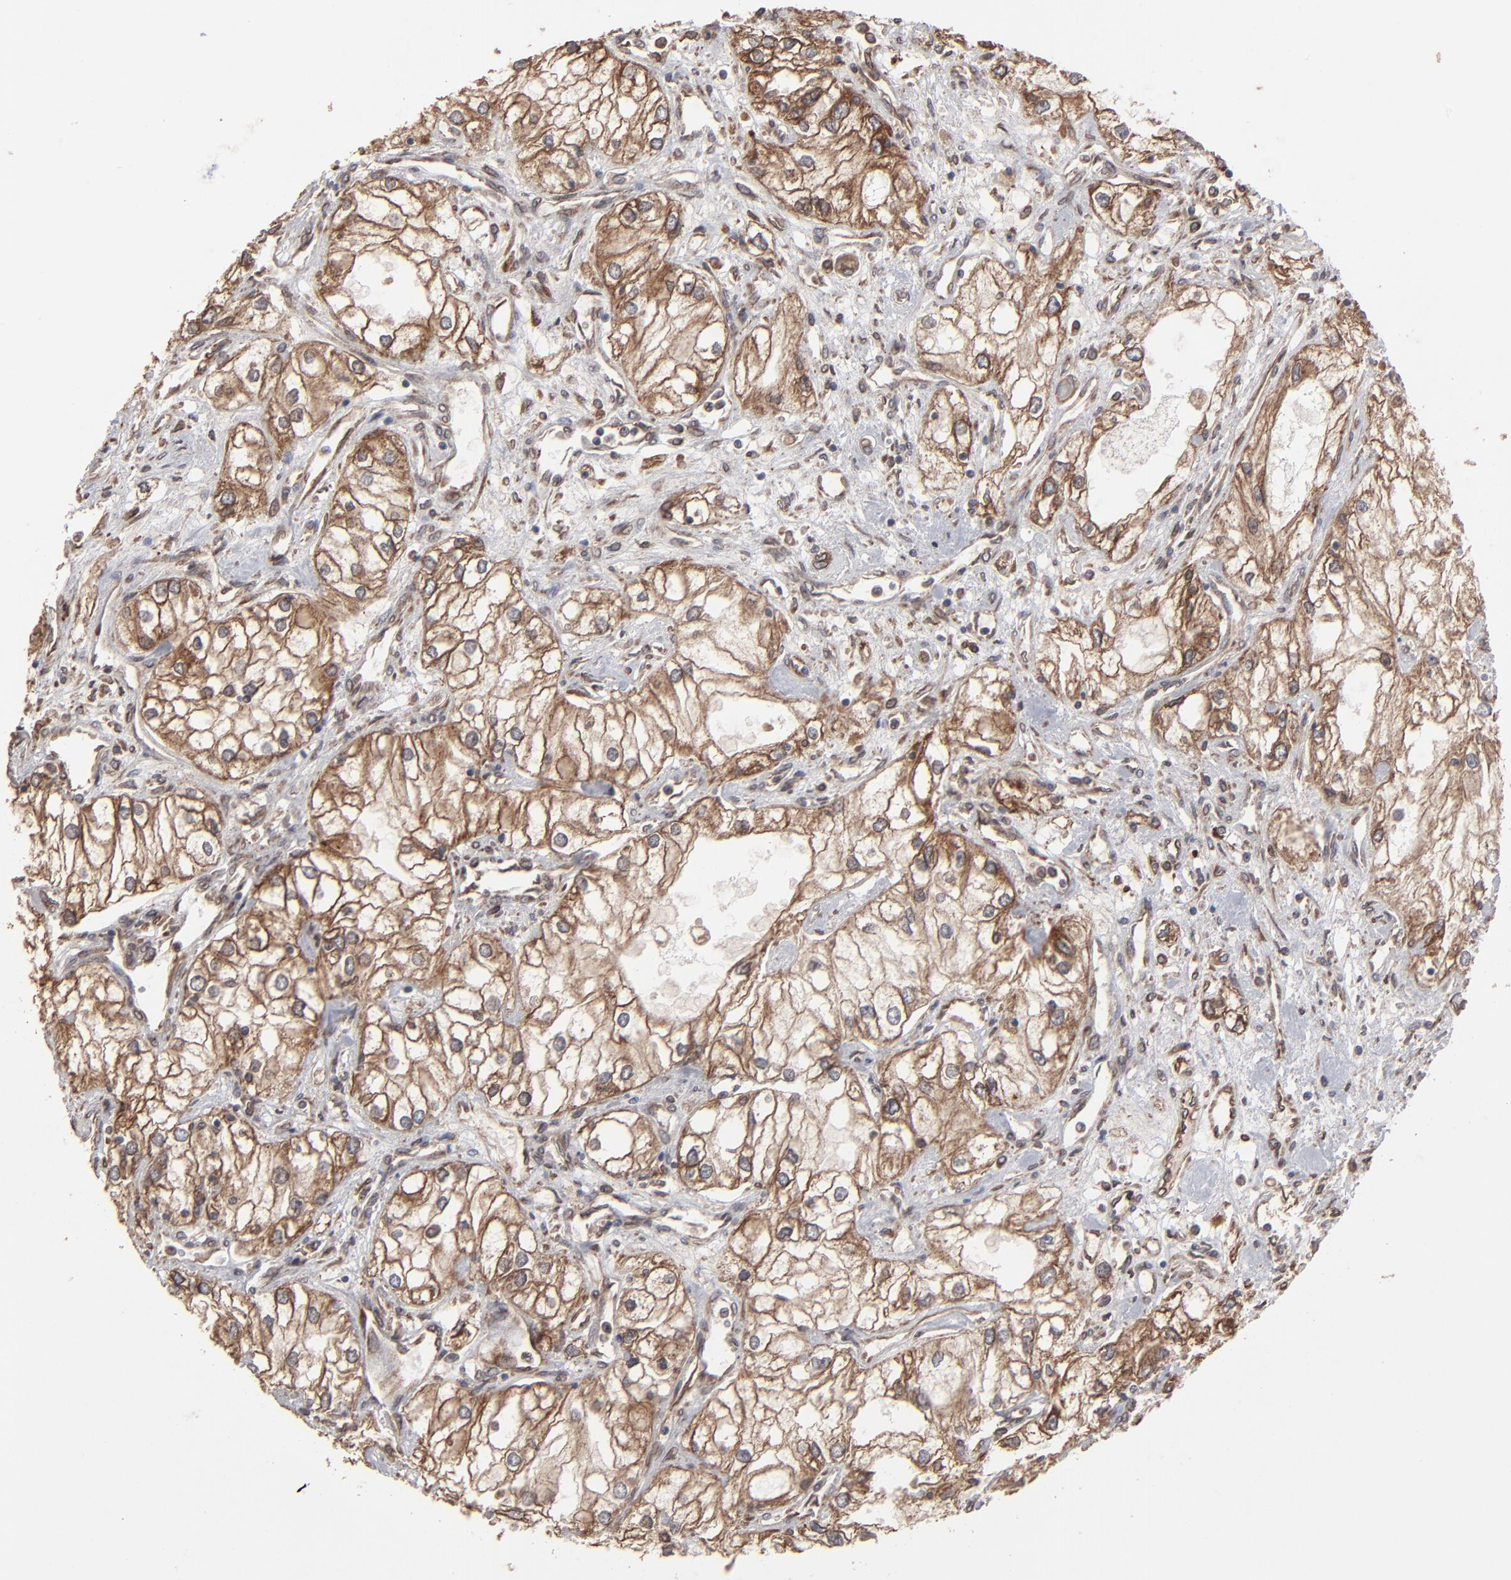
{"staining": {"intensity": "moderate", "quantity": ">75%", "location": "cytoplasmic/membranous"}, "tissue": "renal cancer", "cell_type": "Tumor cells", "image_type": "cancer", "snomed": [{"axis": "morphology", "description": "Adenocarcinoma, NOS"}, {"axis": "topography", "description": "Kidney"}], "caption": "Protein staining demonstrates moderate cytoplasmic/membranous positivity in about >75% of tumor cells in renal adenocarcinoma. (Stains: DAB (3,3'-diaminobenzidine) in brown, nuclei in blue, Microscopy: brightfield microscopy at high magnification).", "gene": "CNIH1", "patient": {"sex": "male", "age": 57}}